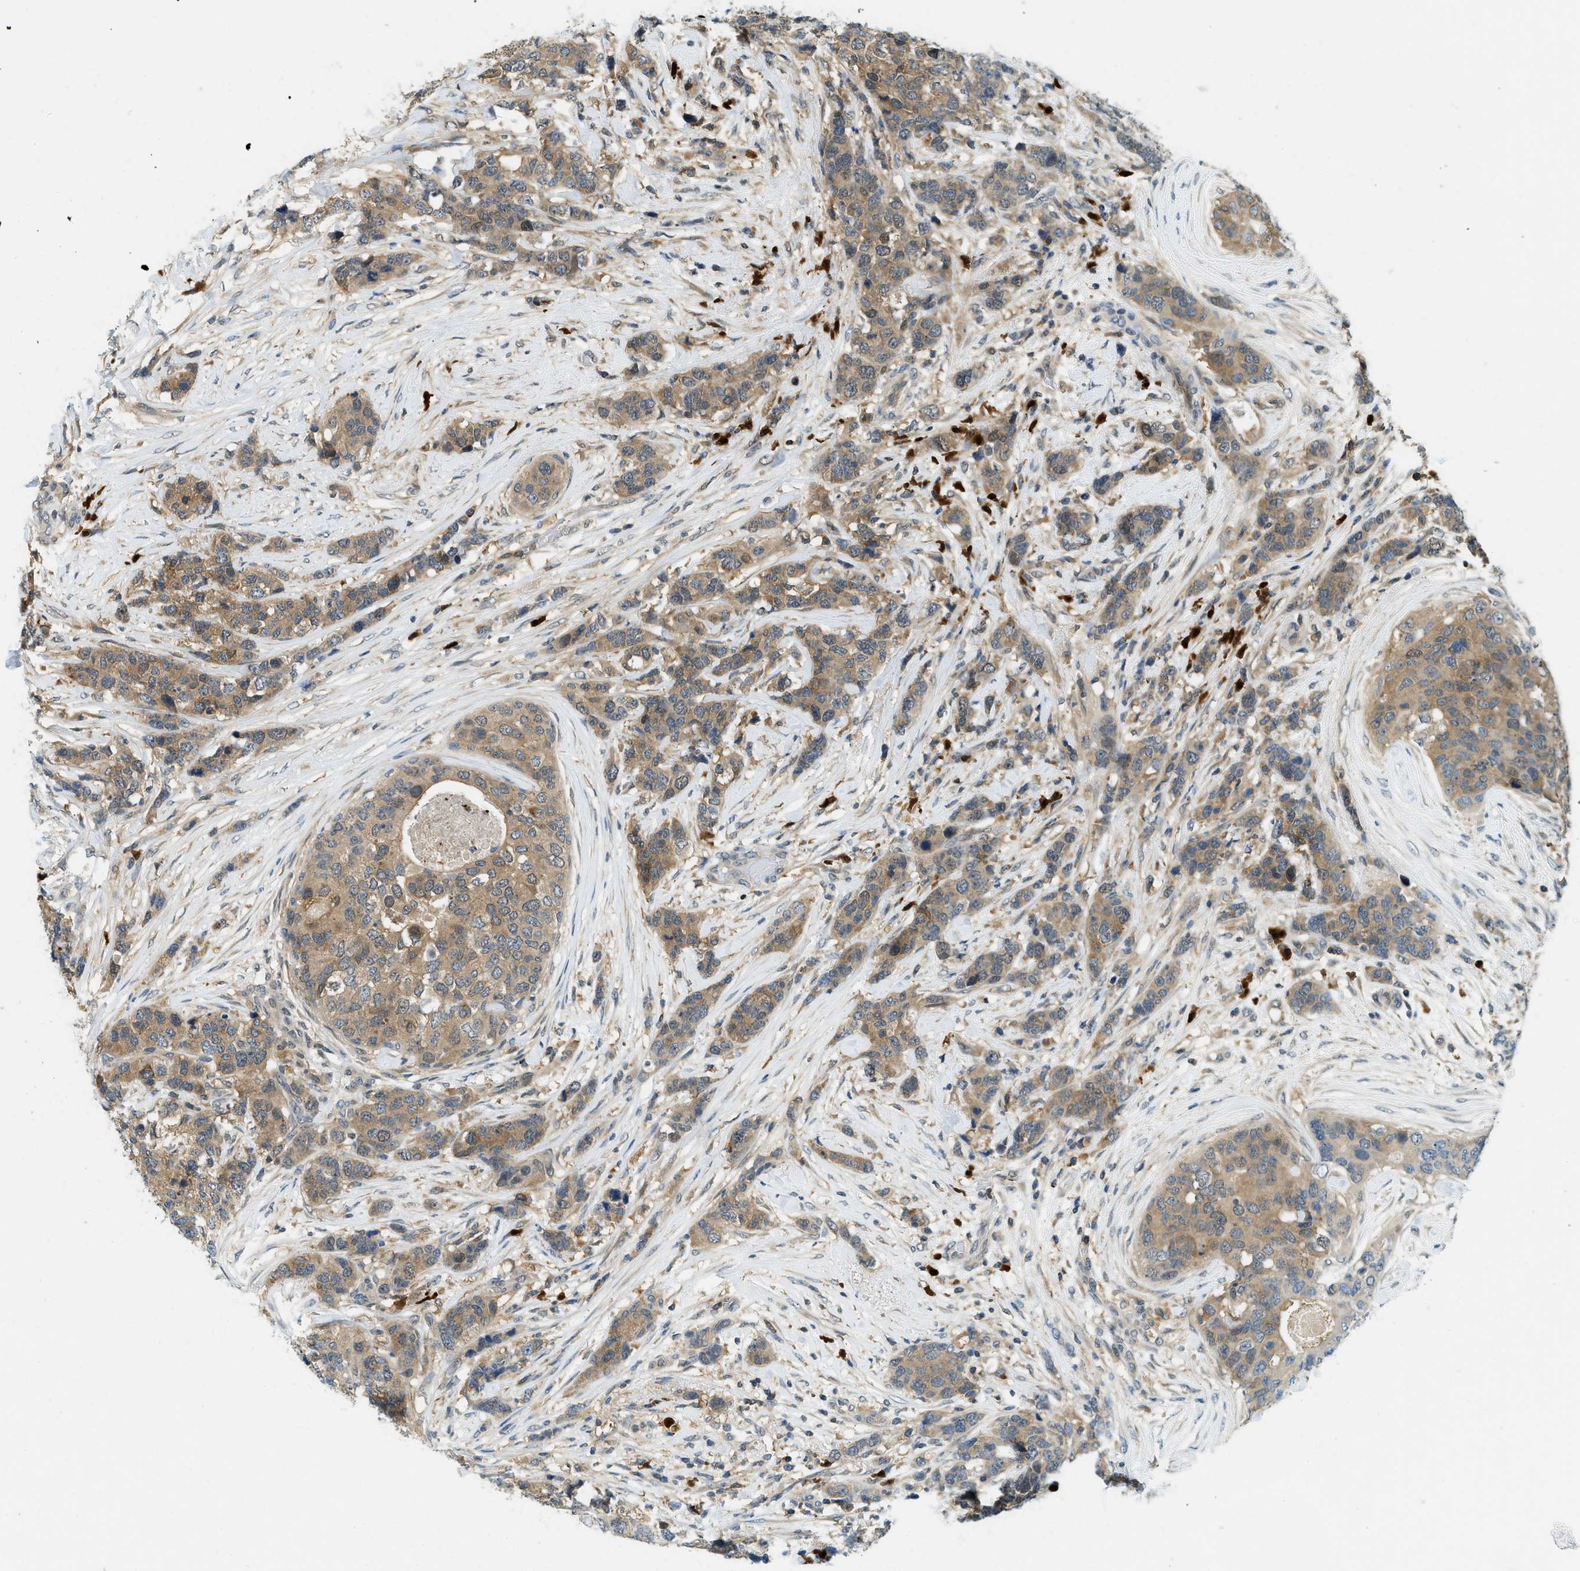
{"staining": {"intensity": "moderate", "quantity": ">75%", "location": "cytoplasmic/membranous,nuclear"}, "tissue": "breast cancer", "cell_type": "Tumor cells", "image_type": "cancer", "snomed": [{"axis": "morphology", "description": "Lobular carcinoma"}, {"axis": "topography", "description": "Breast"}], "caption": "Breast cancer was stained to show a protein in brown. There is medium levels of moderate cytoplasmic/membranous and nuclear positivity in approximately >75% of tumor cells.", "gene": "GMPPB", "patient": {"sex": "female", "age": 59}}